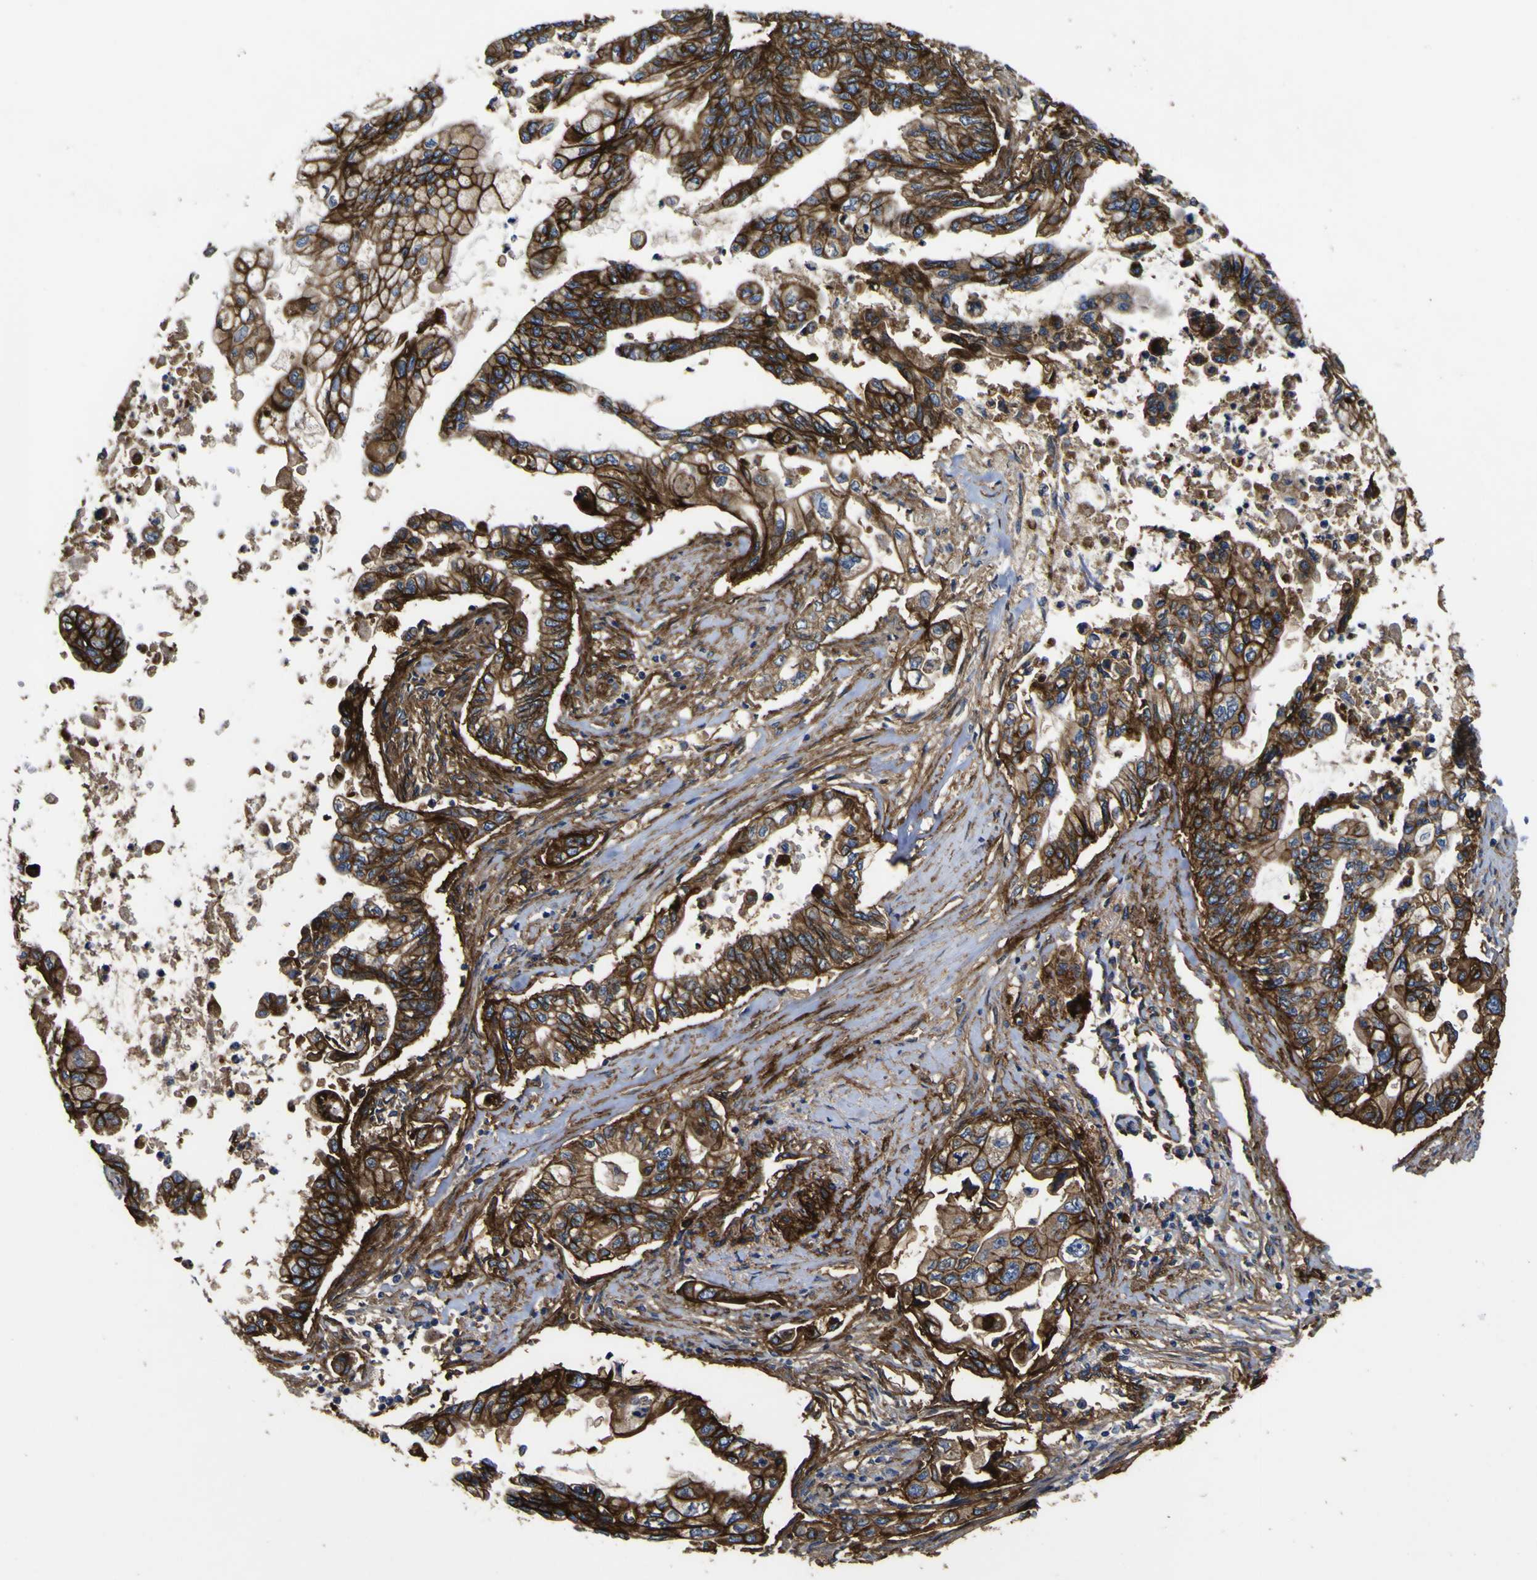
{"staining": {"intensity": "strong", "quantity": ">75%", "location": "cytoplasmic/membranous"}, "tissue": "pancreatic cancer", "cell_type": "Tumor cells", "image_type": "cancer", "snomed": [{"axis": "morphology", "description": "Normal tissue, NOS"}, {"axis": "topography", "description": "Pancreas"}], "caption": "Pancreatic cancer stained with DAB (3,3'-diaminobenzidine) immunohistochemistry (IHC) exhibits high levels of strong cytoplasmic/membranous expression in approximately >75% of tumor cells.", "gene": "CD151", "patient": {"sex": "male", "age": 42}}